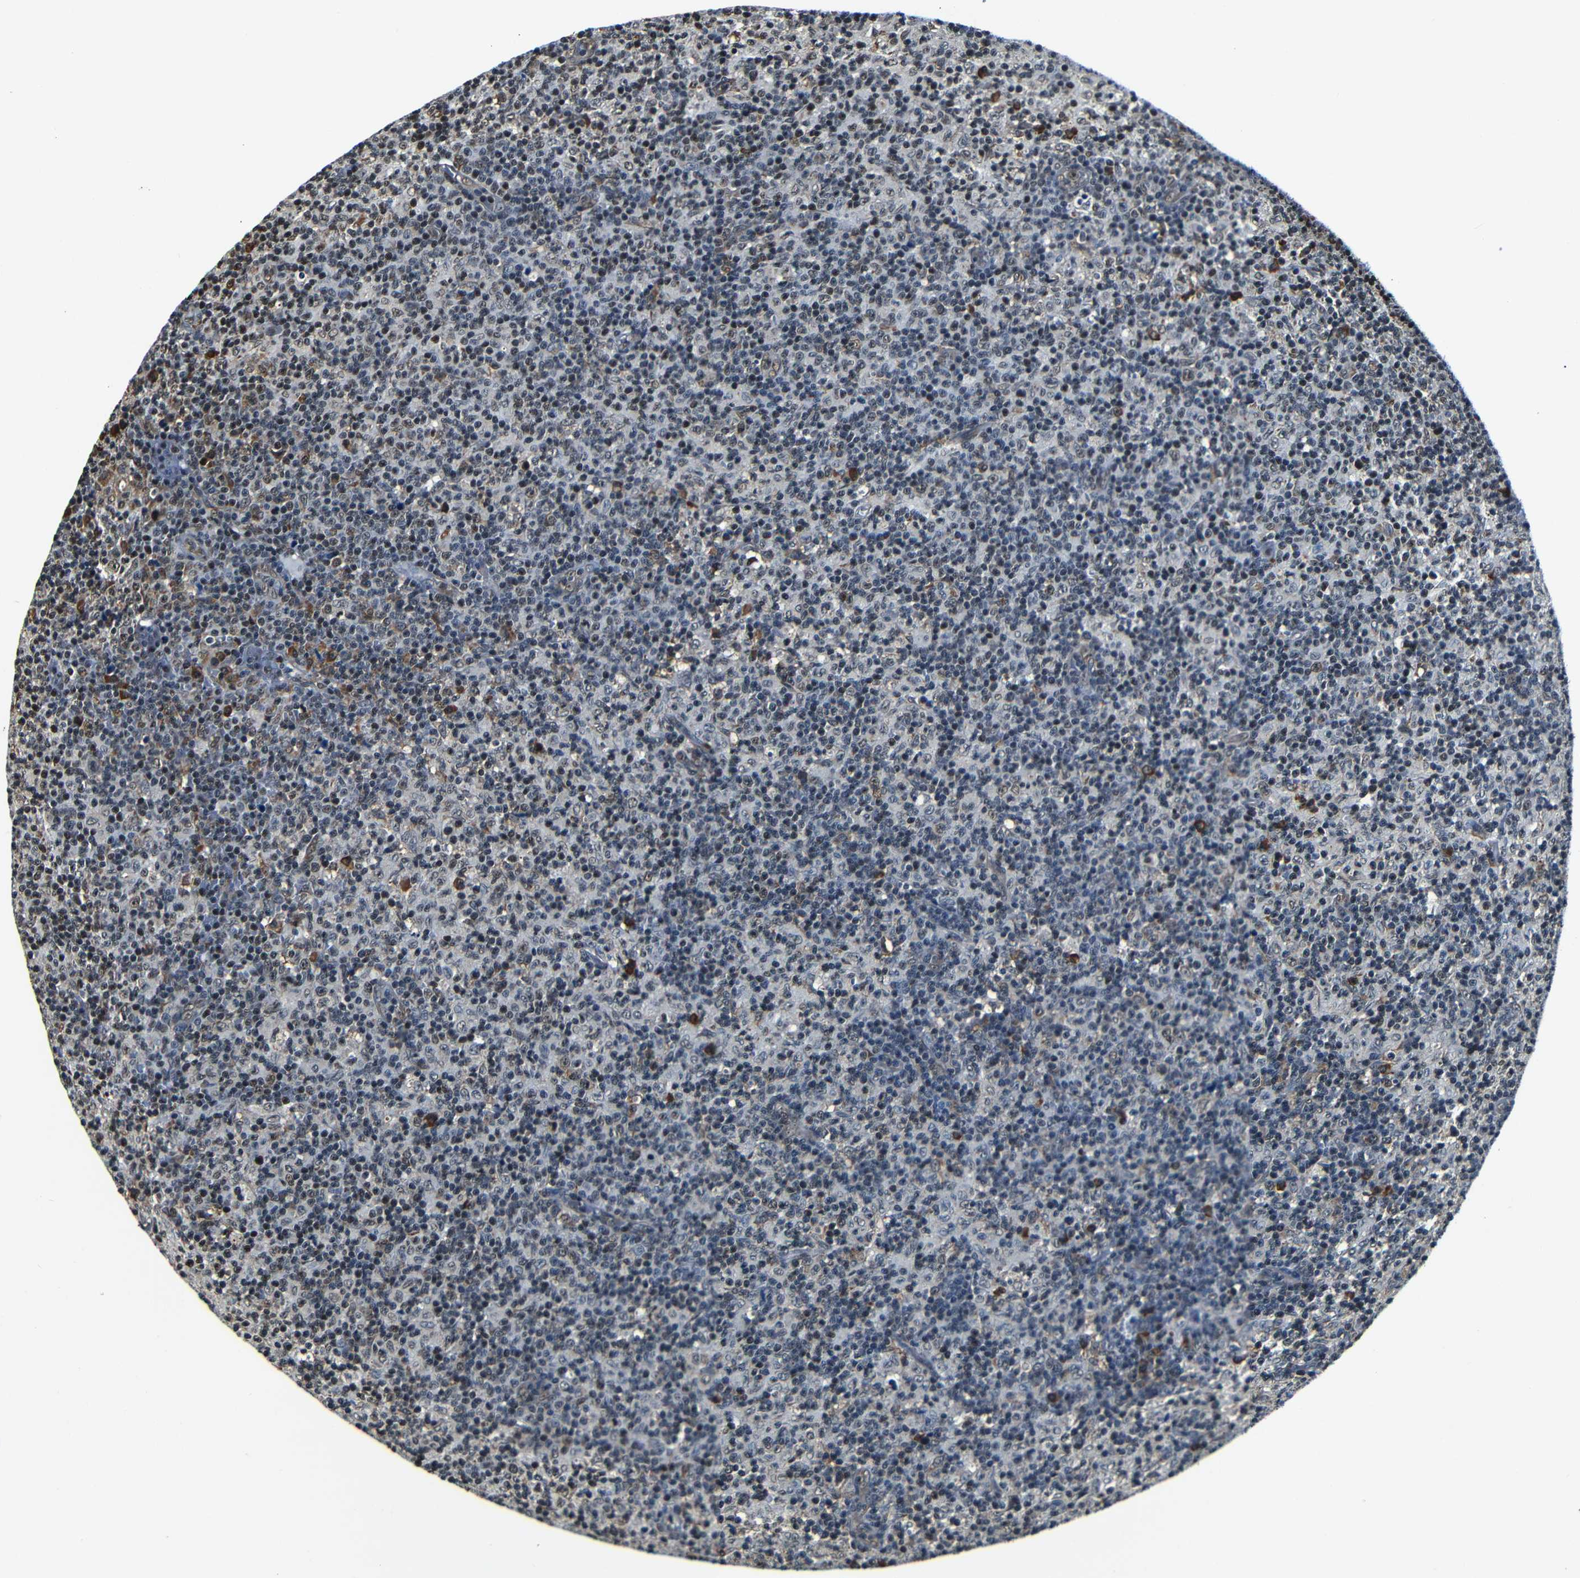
{"staining": {"intensity": "moderate", "quantity": "25%-75%", "location": "cytoplasmic/membranous,nuclear"}, "tissue": "lymph node", "cell_type": "Germinal center cells", "image_type": "normal", "snomed": [{"axis": "morphology", "description": "Normal tissue, NOS"}, {"axis": "morphology", "description": "Inflammation, NOS"}, {"axis": "topography", "description": "Lymph node"}], "caption": "Protein expression analysis of unremarkable lymph node shows moderate cytoplasmic/membranous,nuclear staining in about 25%-75% of germinal center cells. (brown staining indicates protein expression, while blue staining denotes nuclei).", "gene": "NCBP3", "patient": {"sex": "male", "age": 55}}